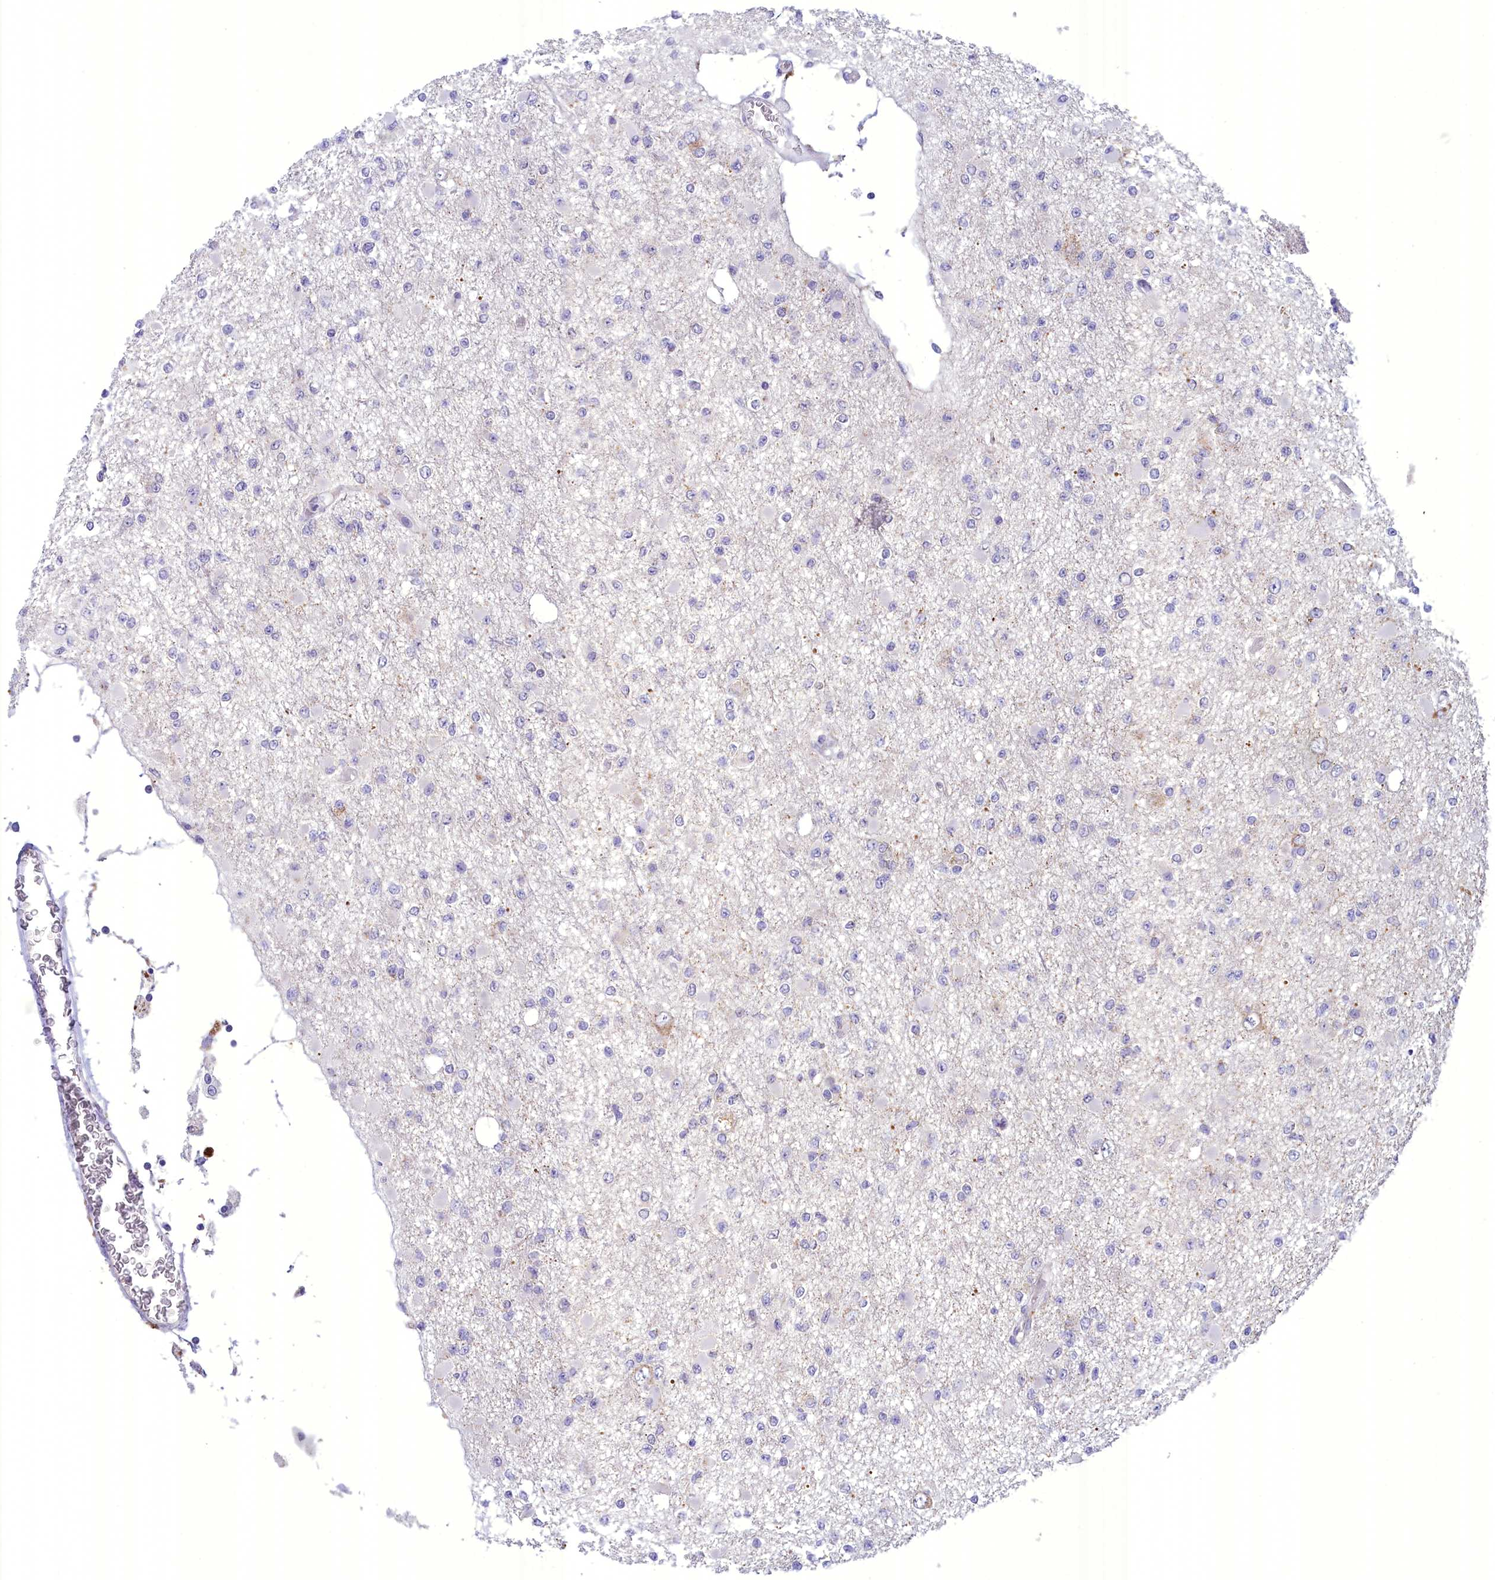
{"staining": {"intensity": "negative", "quantity": "none", "location": "none"}, "tissue": "glioma", "cell_type": "Tumor cells", "image_type": "cancer", "snomed": [{"axis": "morphology", "description": "Glioma, malignant, Low grade"}, {"axis": "topography", "description": "Brain"}], "caption": "Malignant glioma (low-grade) was stained to show a protein in brown. There is no significant staining in tumor cells.", "gene": "FAM149B1", "patient": {"sex": "female", "age": 22}}